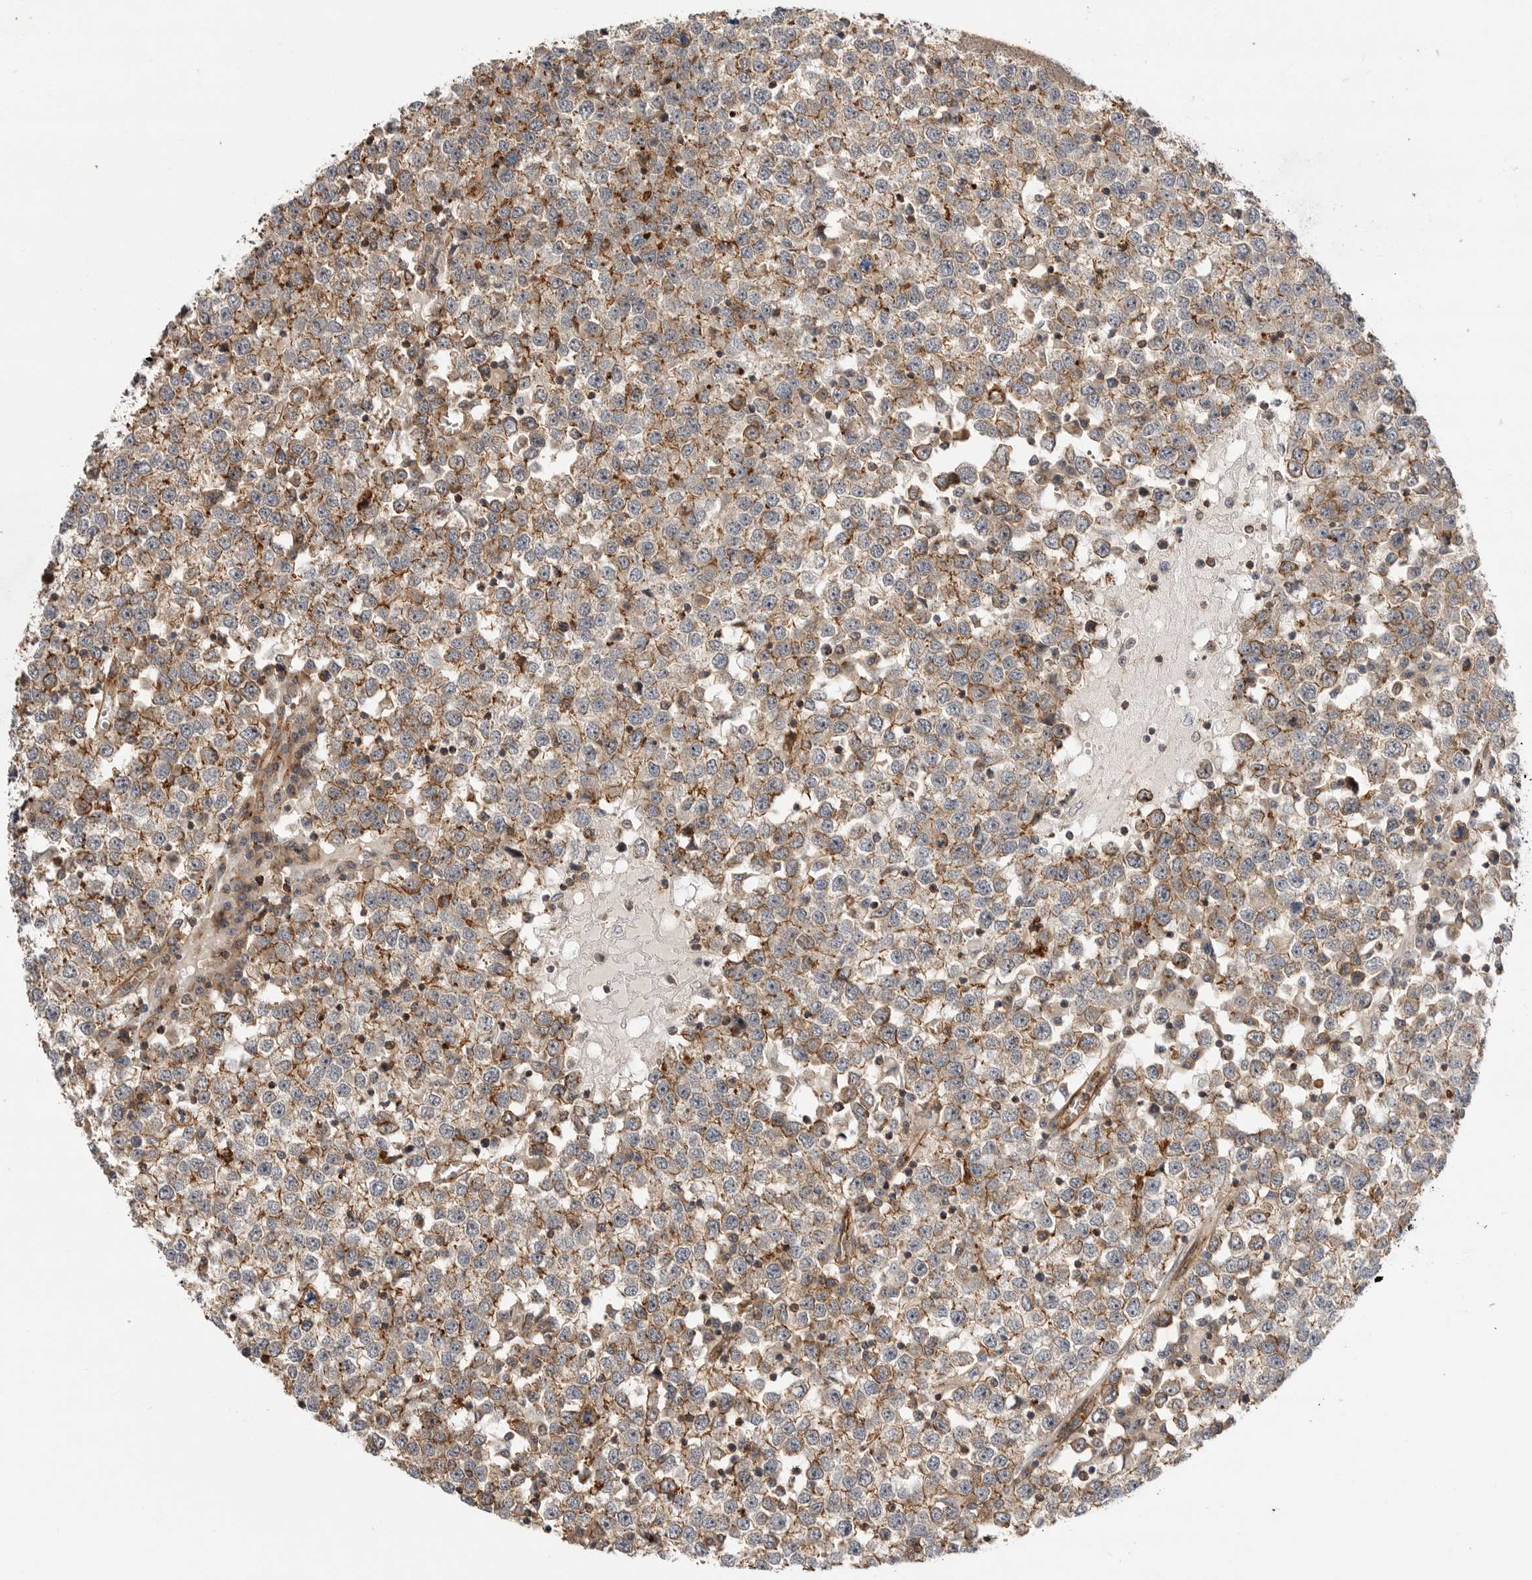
{"staining": {"intensity": "moderate", "quantity": ">75%", "location": "cytoplasmic/membranous"}, "tissue": "testis cancer", "cell_type": "Tumor cells", "image_type": "cancer", "snomed": [{"axis": "morphology", "description": "Seminoma, NOS"}, {"axis": "topography", "description": "Testis"}], "caption": "Brown immunohistochemical staining in human testis cancer exhibits moderate cytoplasmic/membranous staining in approximately >75% of tumor cells.", "gene": "GPATCH2", "patient": {"sex": "male", "age": 65}}